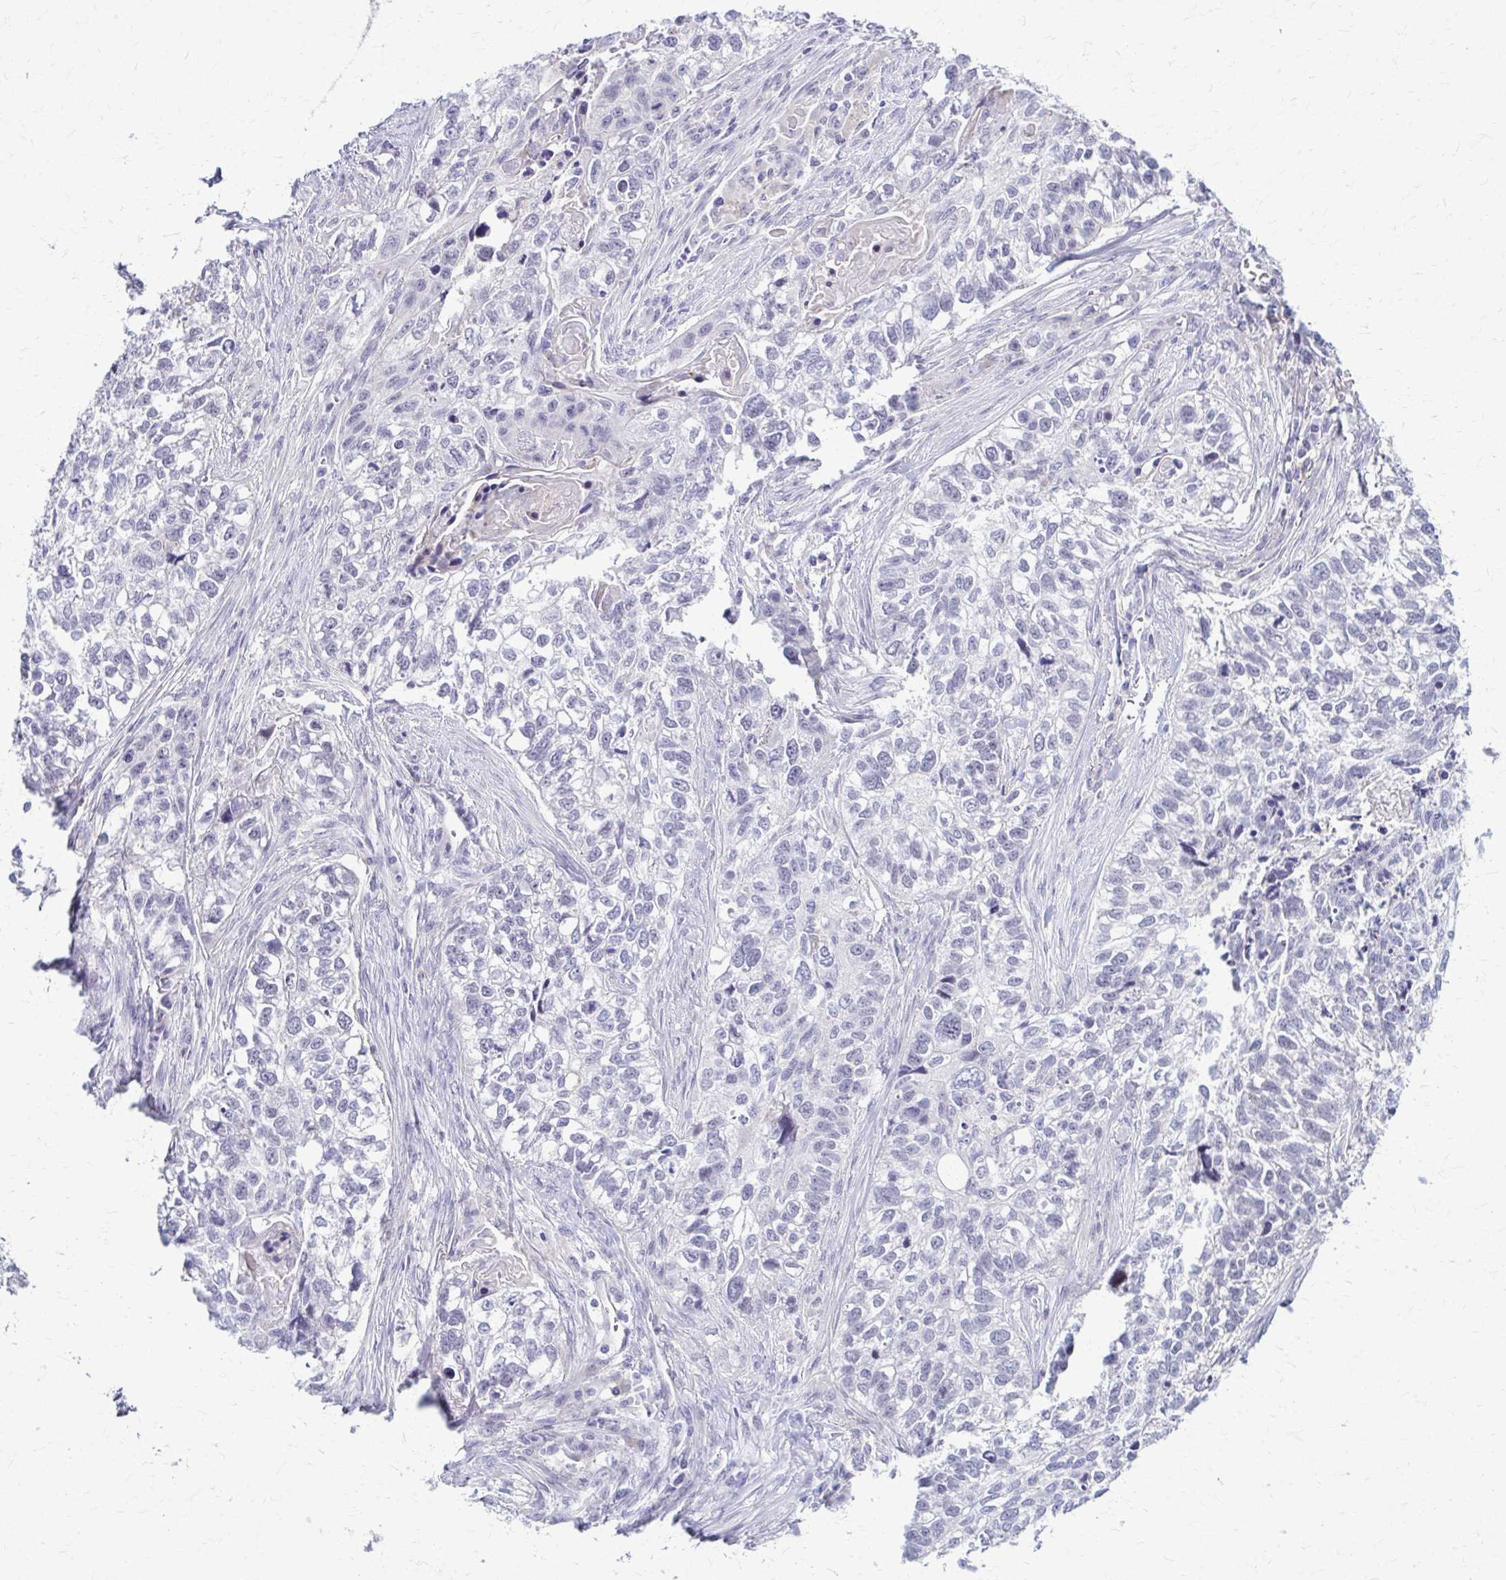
{"staining": {"intensity": "negative", "quantity": "none", "location": "none"}, "tissue": "lung cancer", "cell_type": "Tumor cells", "image_type": "cancer", "snomed": [{"axis": "morphology", "description": "Squamous cell carcinoma, NOS"}, {"axis": "topography", "description": "Lung"}], "caption": "A photomicrograph of human lung squamous cell carcinoma is negative for staining in tumor cells.", "gene": "RHOBTB2", "patient": {"sex": "male", "age": 74}}